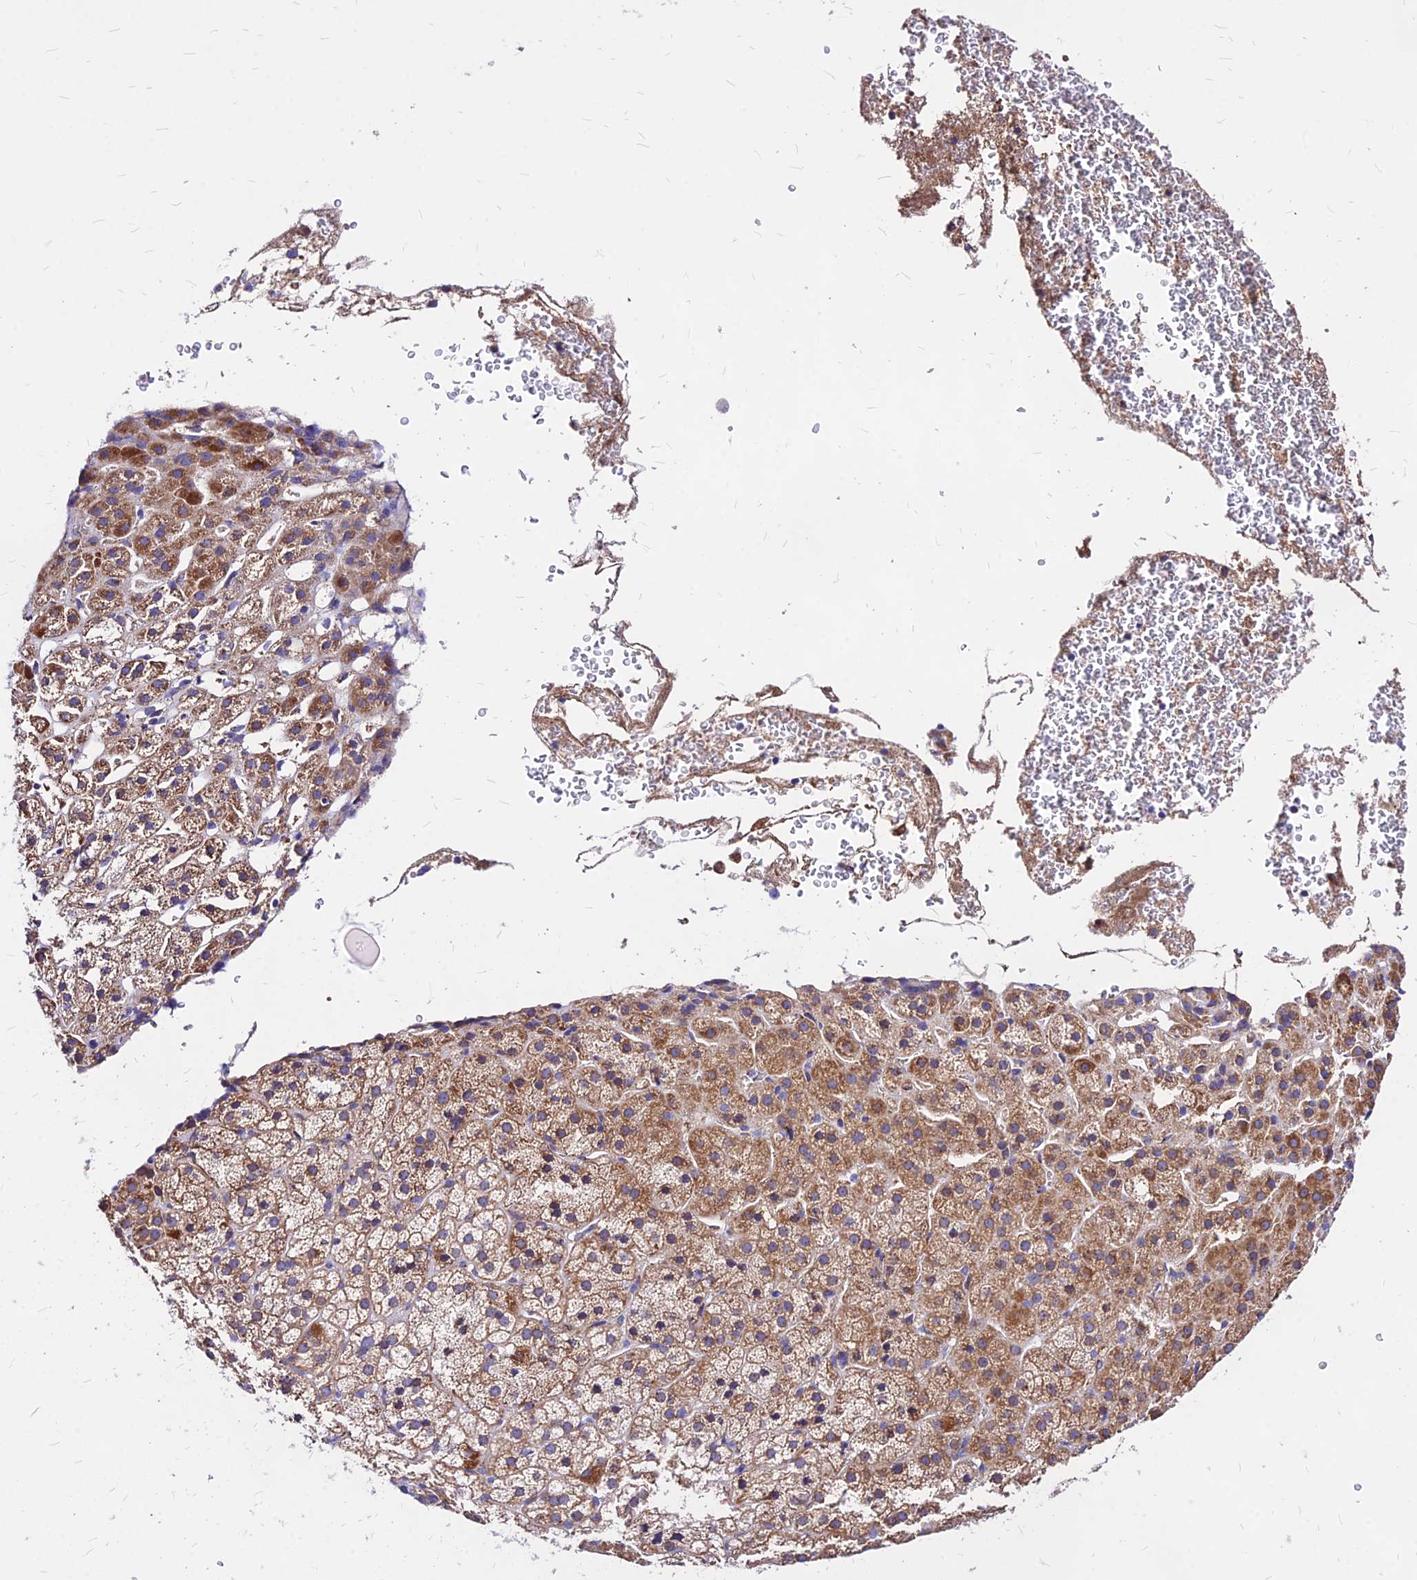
{"staining": {"intensity": "moderate", "quantity": ">75%", "location": "cytoplasmic/membranous"}, "tissue": "adrenal gland", "cell_type": "Glandular cells", "image_type": "normal", "snomed": [{"axis": "morphology", "description": "Normal tissue, NOS"}, {"axis": "topography", "description": "Adrenal gland"}], "caption": "About >75% of glandular cells in unremarkable human adrenal gland demonstrate moderate cytoplasmic/membranous protein positivity as visualized by brown immunohistochemical staining.", "gene": "MRPL3", "patient": {"sex": "female", "age": 57}}